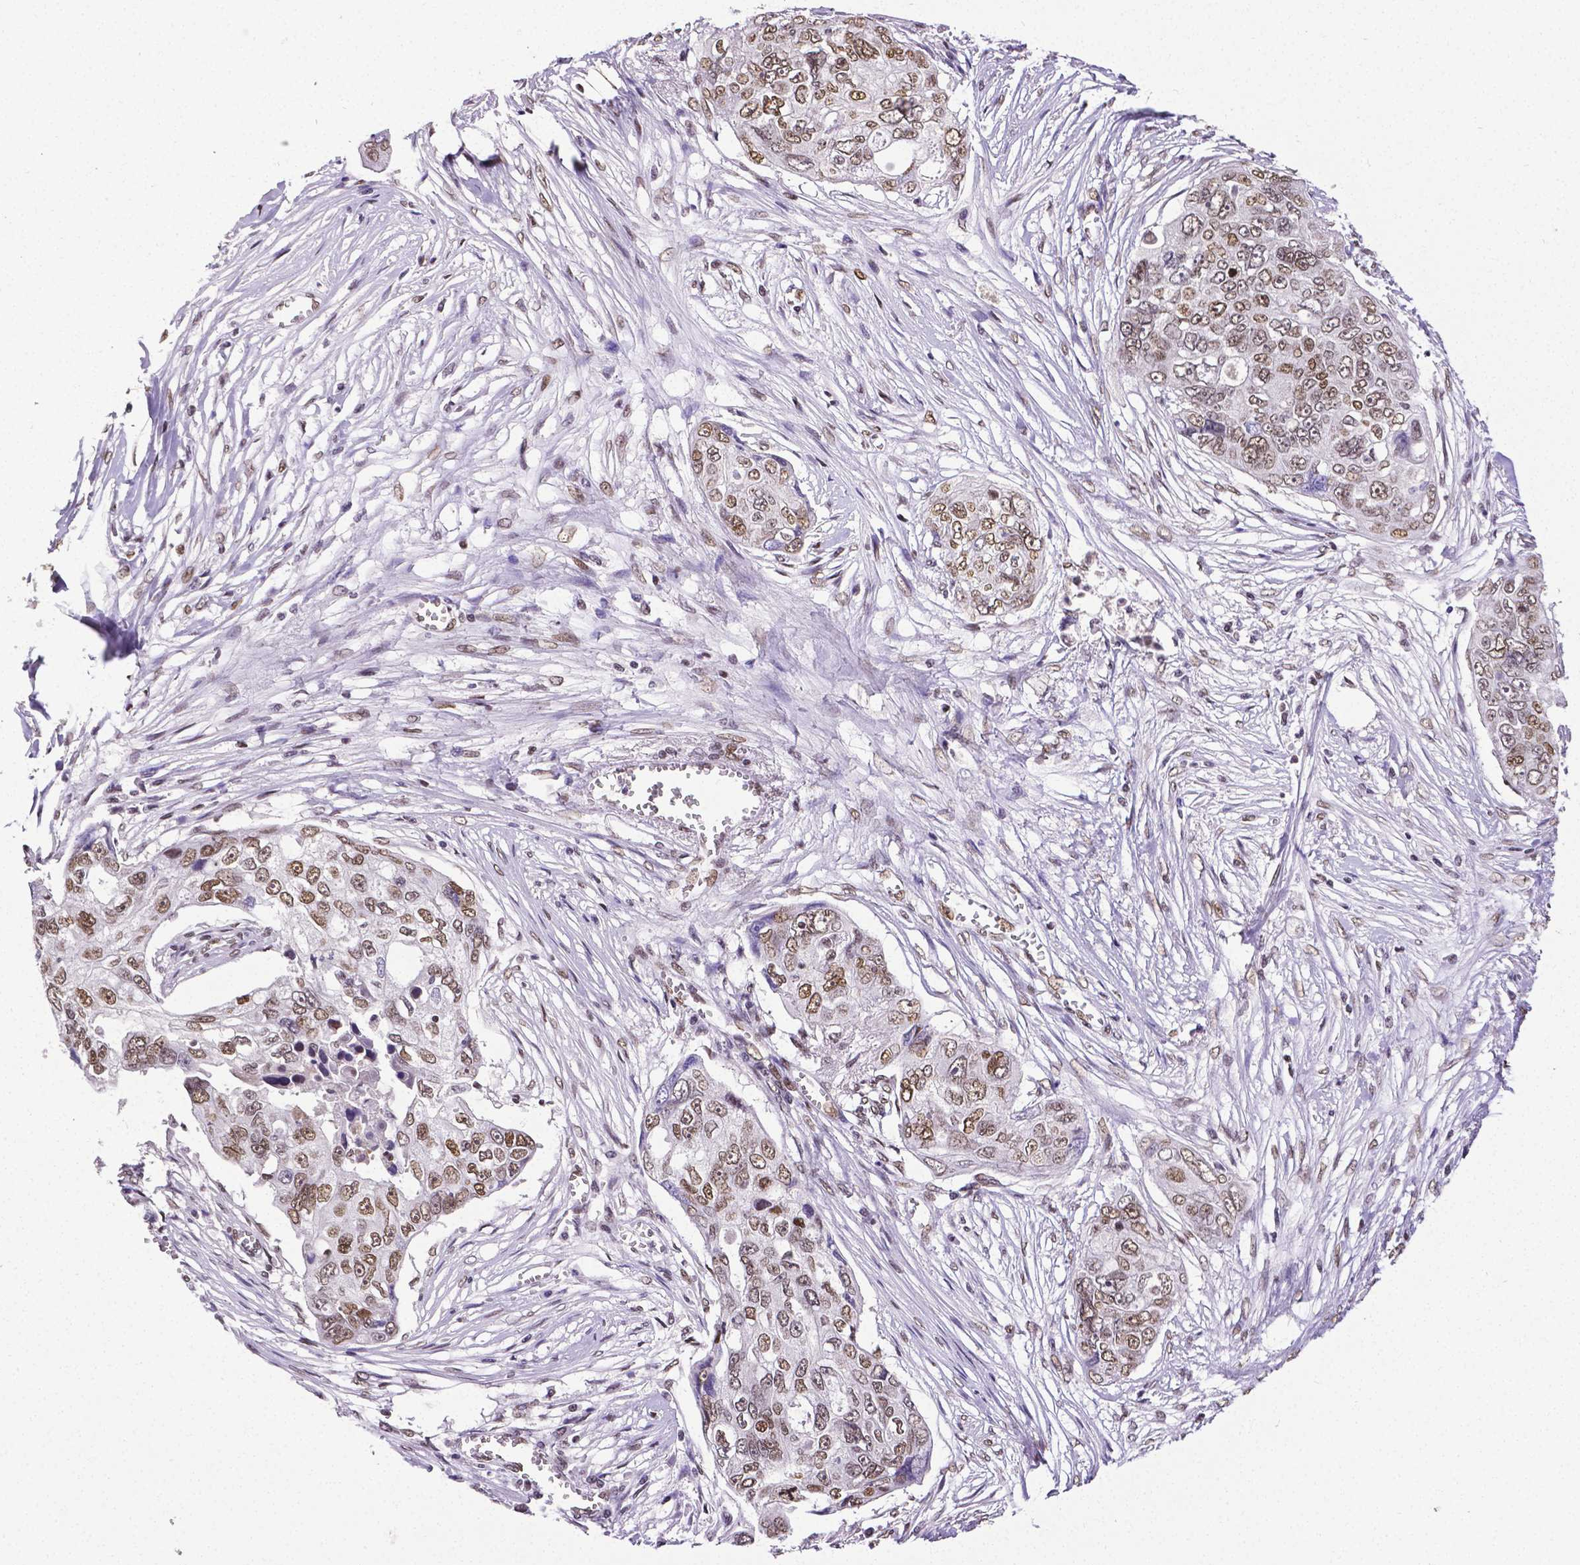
{"staining": {"intensity": "moderate", "quantity": ">75%", "location": "nuclear"}, "tissue": "ovarian cancer", "cell_type": "Tumor cells", "image_type": "cancer", "snomed": [{"axis": "morphology", "description": "Carcinoma, endometroid"}, {"axis": "topography", "description": "Ovary"}], "caption": "A micrograph of ovarian cancer (endometroid carcinoma) stained for a protein exhibits moderate nuclear brown staining in tumor cells. (DAB (3,3'-diaminobenzidine) = brown stain, brightfield microscopy at high magnification).", "gene": "REST", "patient": {"sex": "female", "age": 70}}